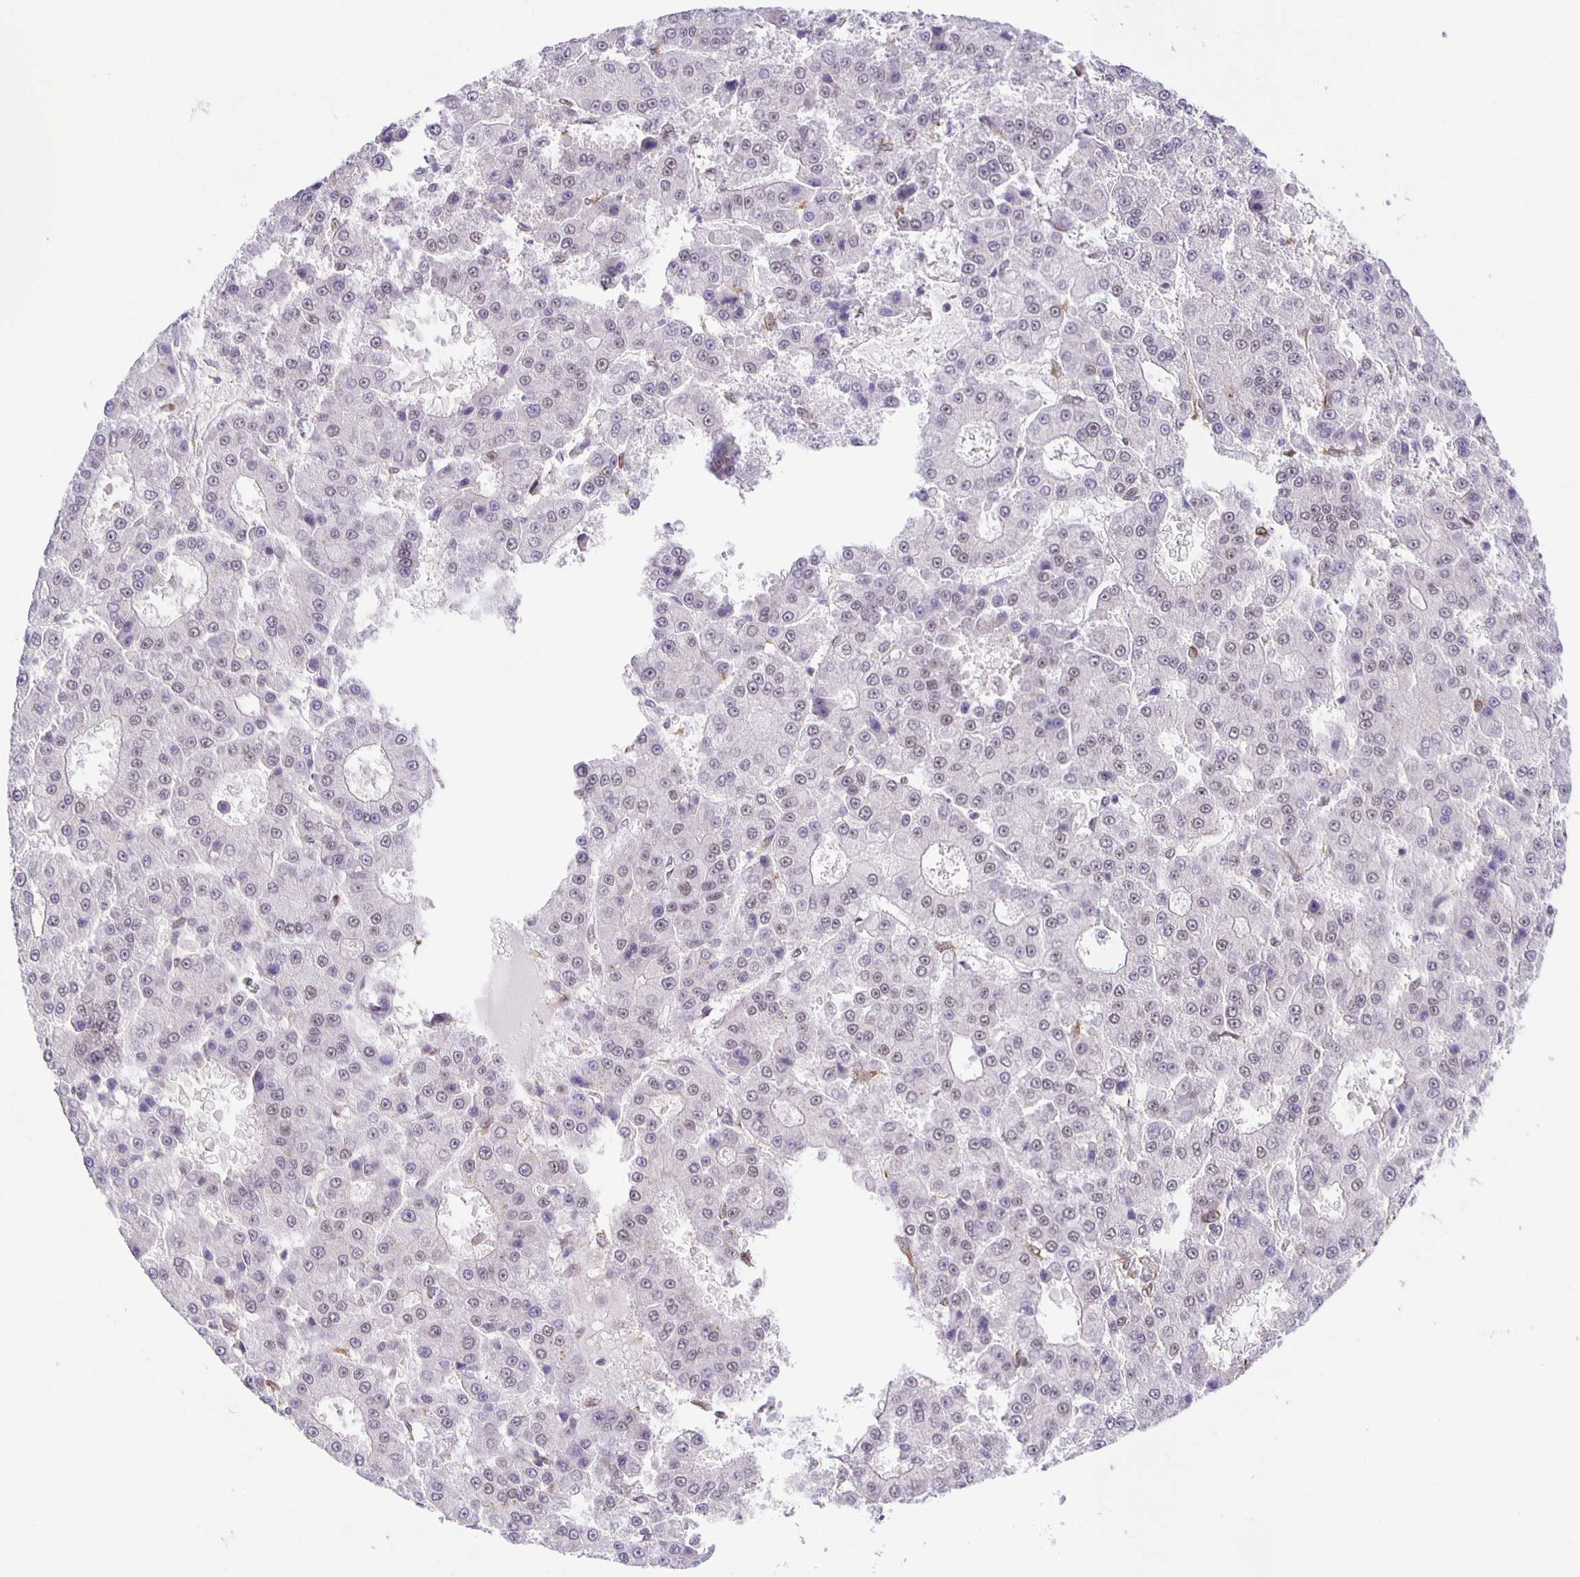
{"staining": {"intensity": "negative", "quantity": "none", "location": "none"}, "tissue": "liver cancer", "cell_type": "Tumor cells", "image_type": "cancer", "snomed": [{"axis": "morphology", "description": "Carcinoma, Hepatocellular, NOS"}, {"axis": "topography", "description": "Liver"}], "caption": "Histopathology image shows no significant protein positivity in tumor cells of hepatocellular carcinoma (liver). Nuclei are stained in blue.", "gene": "ZRANB2", "patient": {"sex": "male", "age": 70}}